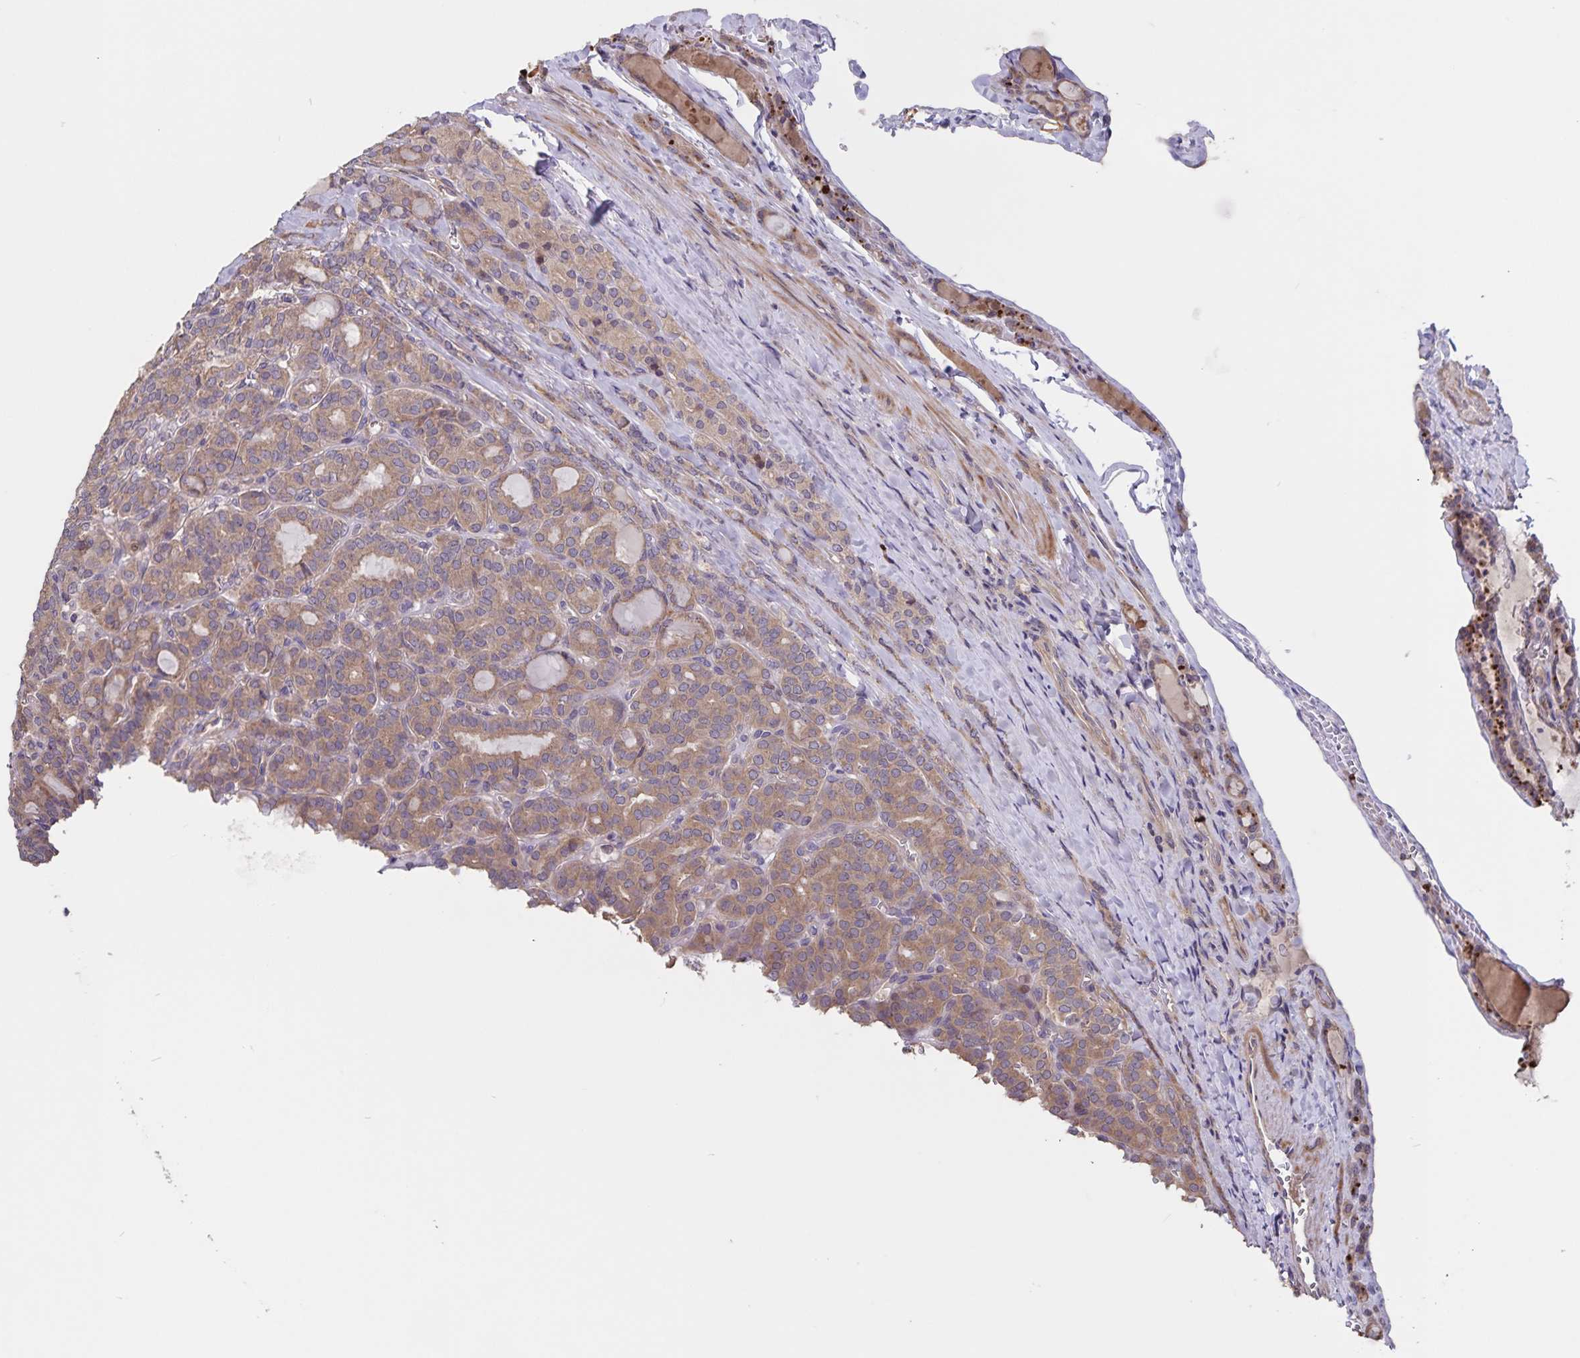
{"staining": {"intensity": "moderate", "quantity": ">75%", "location": "cytoplasmic/membranous"}, "tissue": "thyroid cancer", "cell_type": "Tumor cells", "image_type": "cancer", "snomed": [{"axis": "morphology", "description": "Normal tissue, NOS"}, {"axis": "morphology", "description": "Follicular adenoma carcinoma, NOS"}, {"axis": "topography", "description": "Thyroid gland"}], "caption": "A photomicrograph of thyroid cancer (follicular adenoma carcinoma) stained for a protein reveals moderate cytoplasmic/membranous brown staining in tumor cells.", "gene": "FBXL16", "patient": {"sex": "female", "age": 31}}